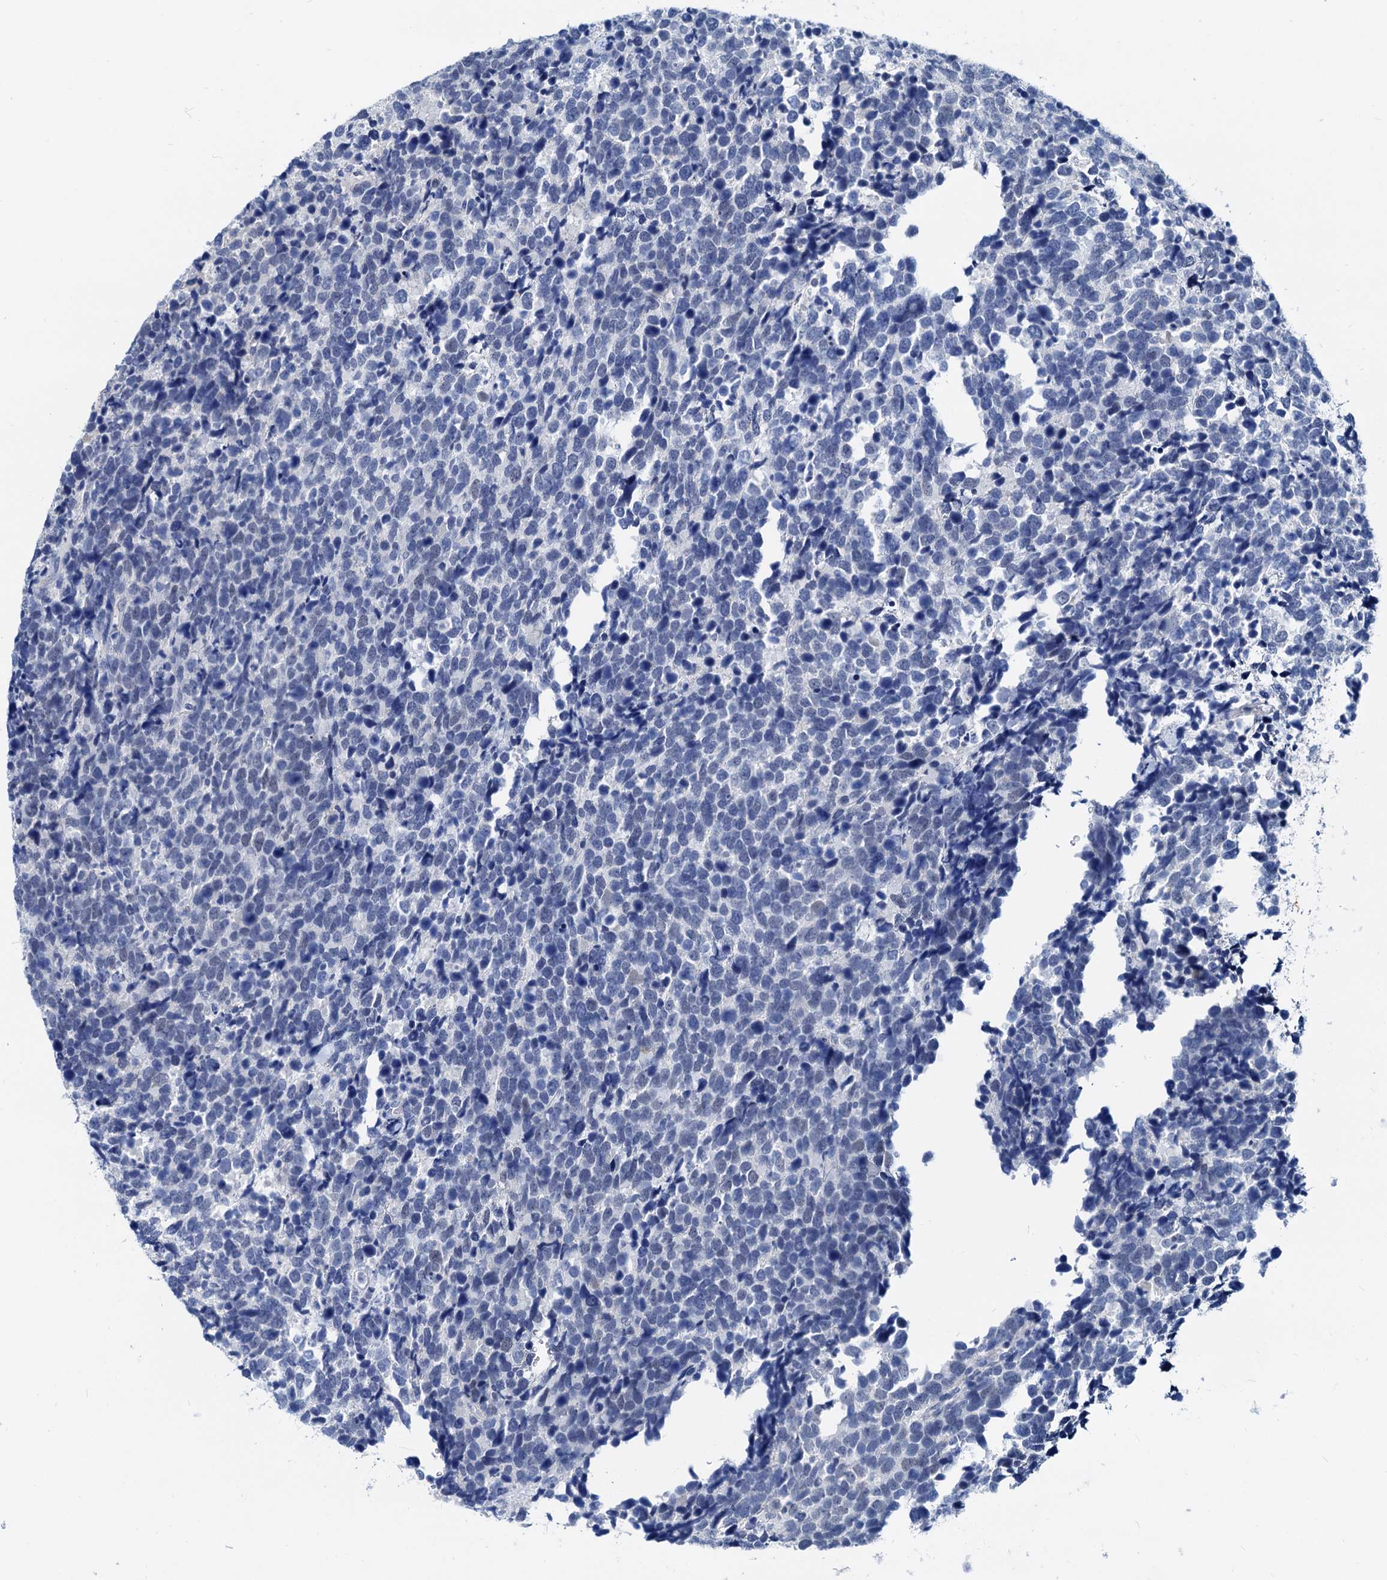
{"staining": {"intensity": "negative", "quantity": "none", "location": "none"}, "tissue": "urothelial cancer", "cell_type": "Tumor cells", "image_type": "cancer", "snomed": [{"axis": "morphology", "description": "Urothelial carcinoma, High grade"}, {"axis": "topography", "description": "Urinary bladder"}], "caption": "This photomicrograph is of high-grade urothelial carcinoma stained with immunohistochemistry (IHC) to label a protein in brown with the nuclei are counter-stained blue. There is no staining in tumor cells. Brightfield microscopy of immunohistochemistry (IHC) stained with DAB (brown) and hematoxylin (blue), captured at high magnification.", "gene": "HSF2", "patient": {"sex": "female", "age": 82}}